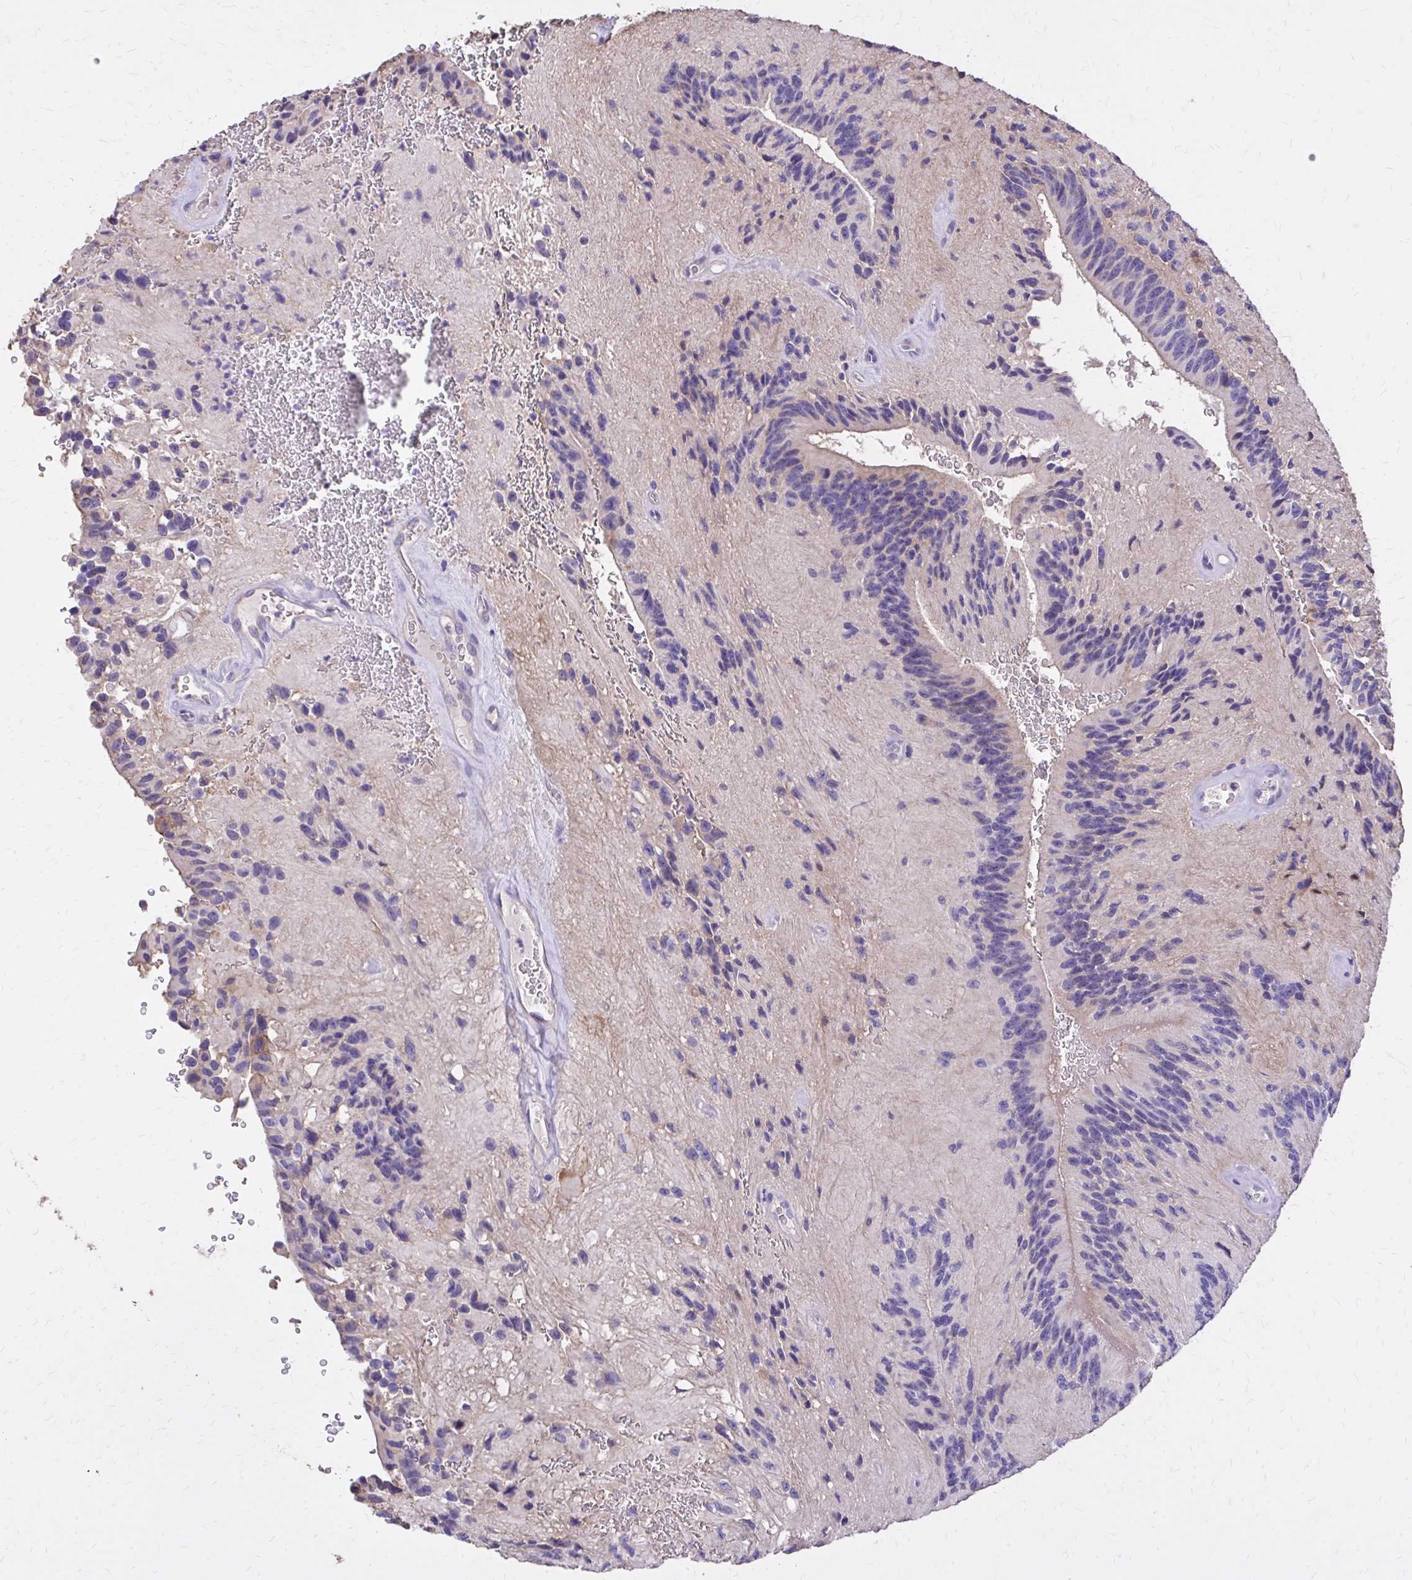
{"staining": {"intensity": "negative", "quantity": "none", "location": "none"}, "tissue": "glioma", "cell_type": "Tumor cells", "image_type": "cancer", "snomed": [{"axis": "morphology", "description": "Glioma, malignant, Low grade"}, {"axis": "topography", "description": "Brain"}], "caption": "Tumor cells show no significant expression in malignant low-grade glioma.", "gene": "EPB41L1", "patient": {"sex": "male", "age": 31}}